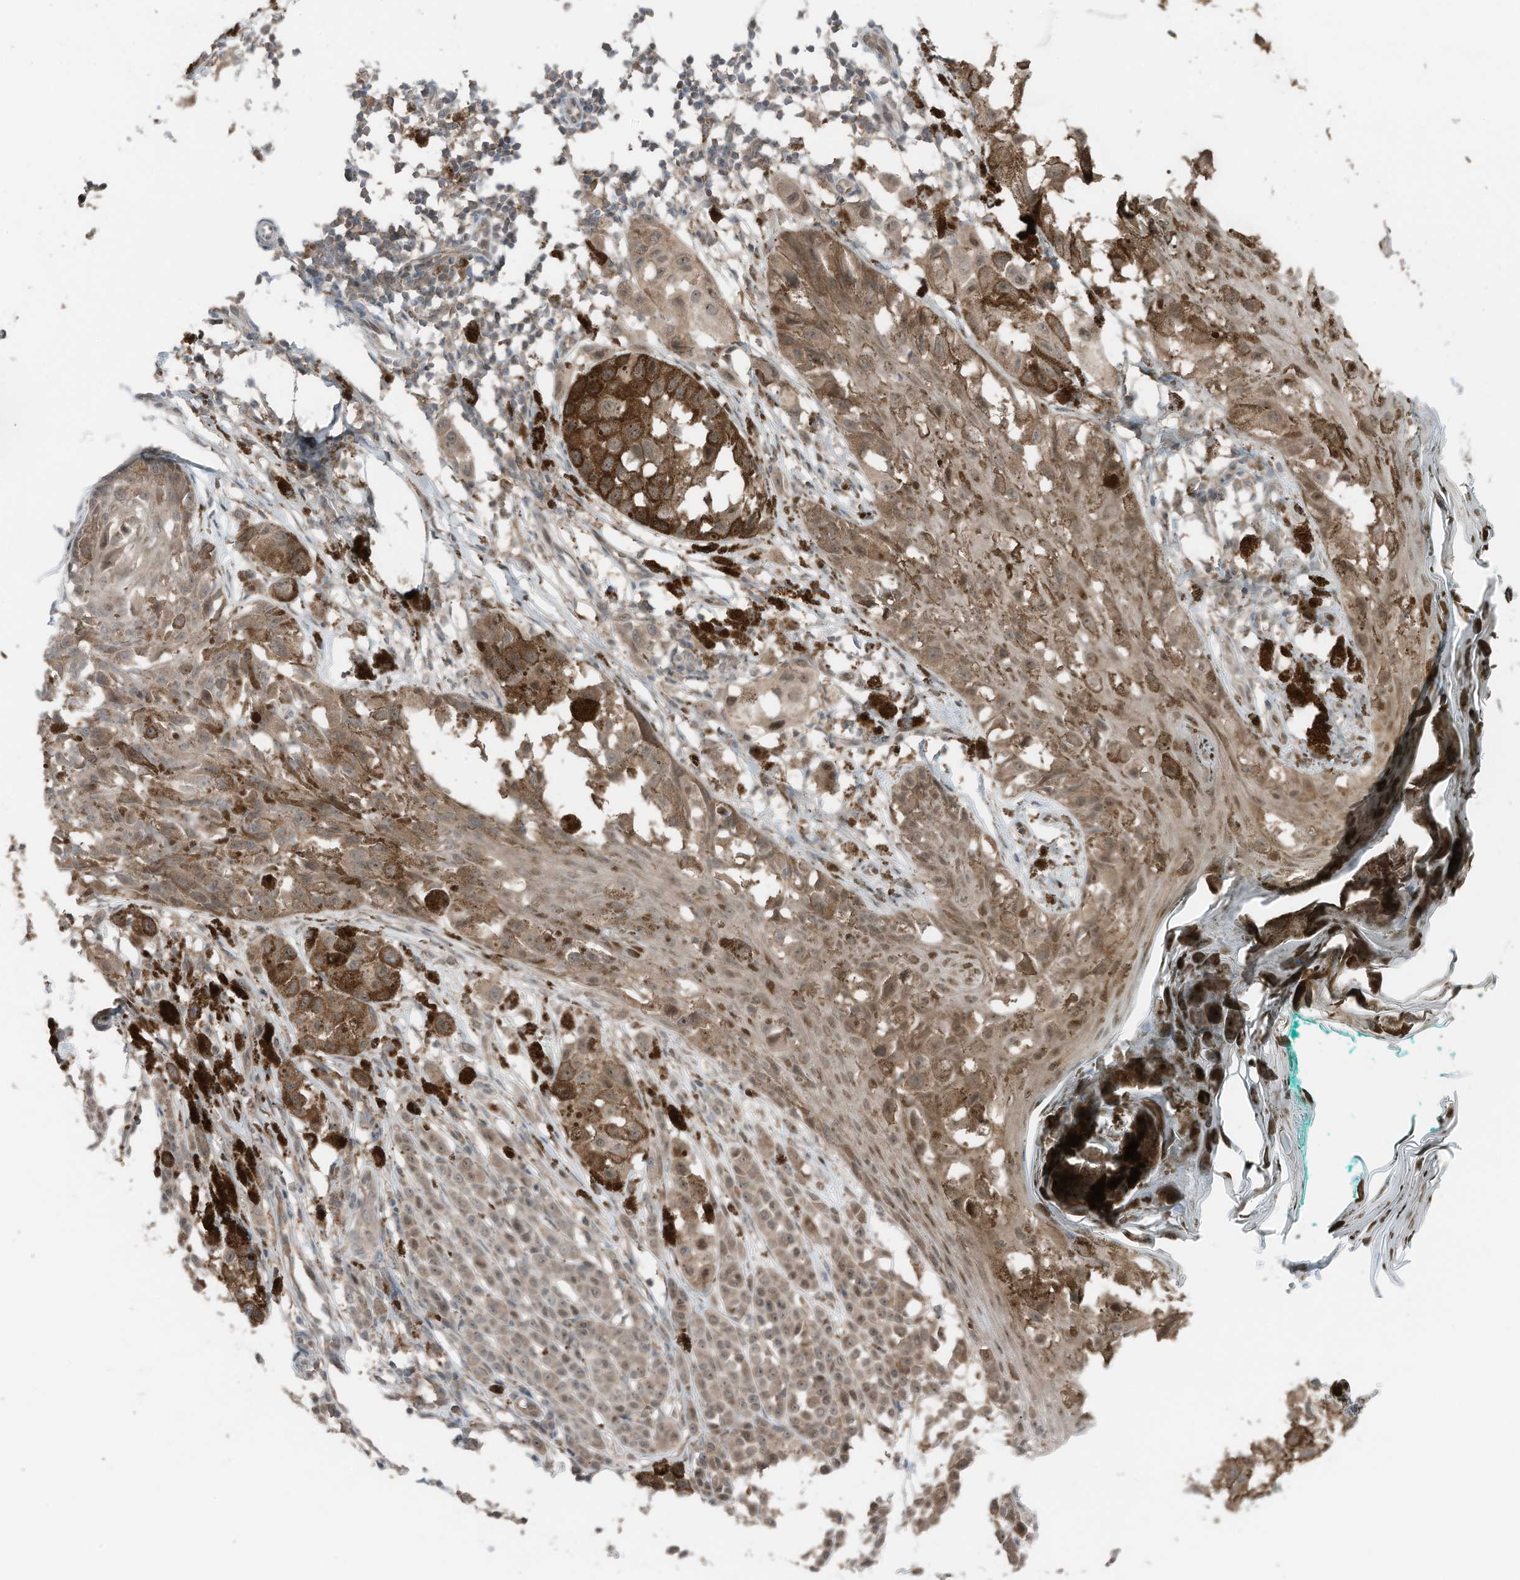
{"staining": {"intensity": "weak", "quantity": ">75%", "location": "cytoplasmic/membranous,nuclear"}, "tissue": "melanoma", "cell_type": "Tumor cells", "image_type": "cancer", "snomed": [{"axis": "morphology", "description": "Malignant melanoma, NOS"}, {"axis": "topography", "description": "Skin of leg"}], "caption": "High-power microscopy captured an immunohistochemistry micrograph of melanoma, revealing weak cytoplasmic/membranous and nuclear expression in about >75% of tumor cells.", "gene": "TXNDC9", "patient": {"sex": "female", "age": 72}}